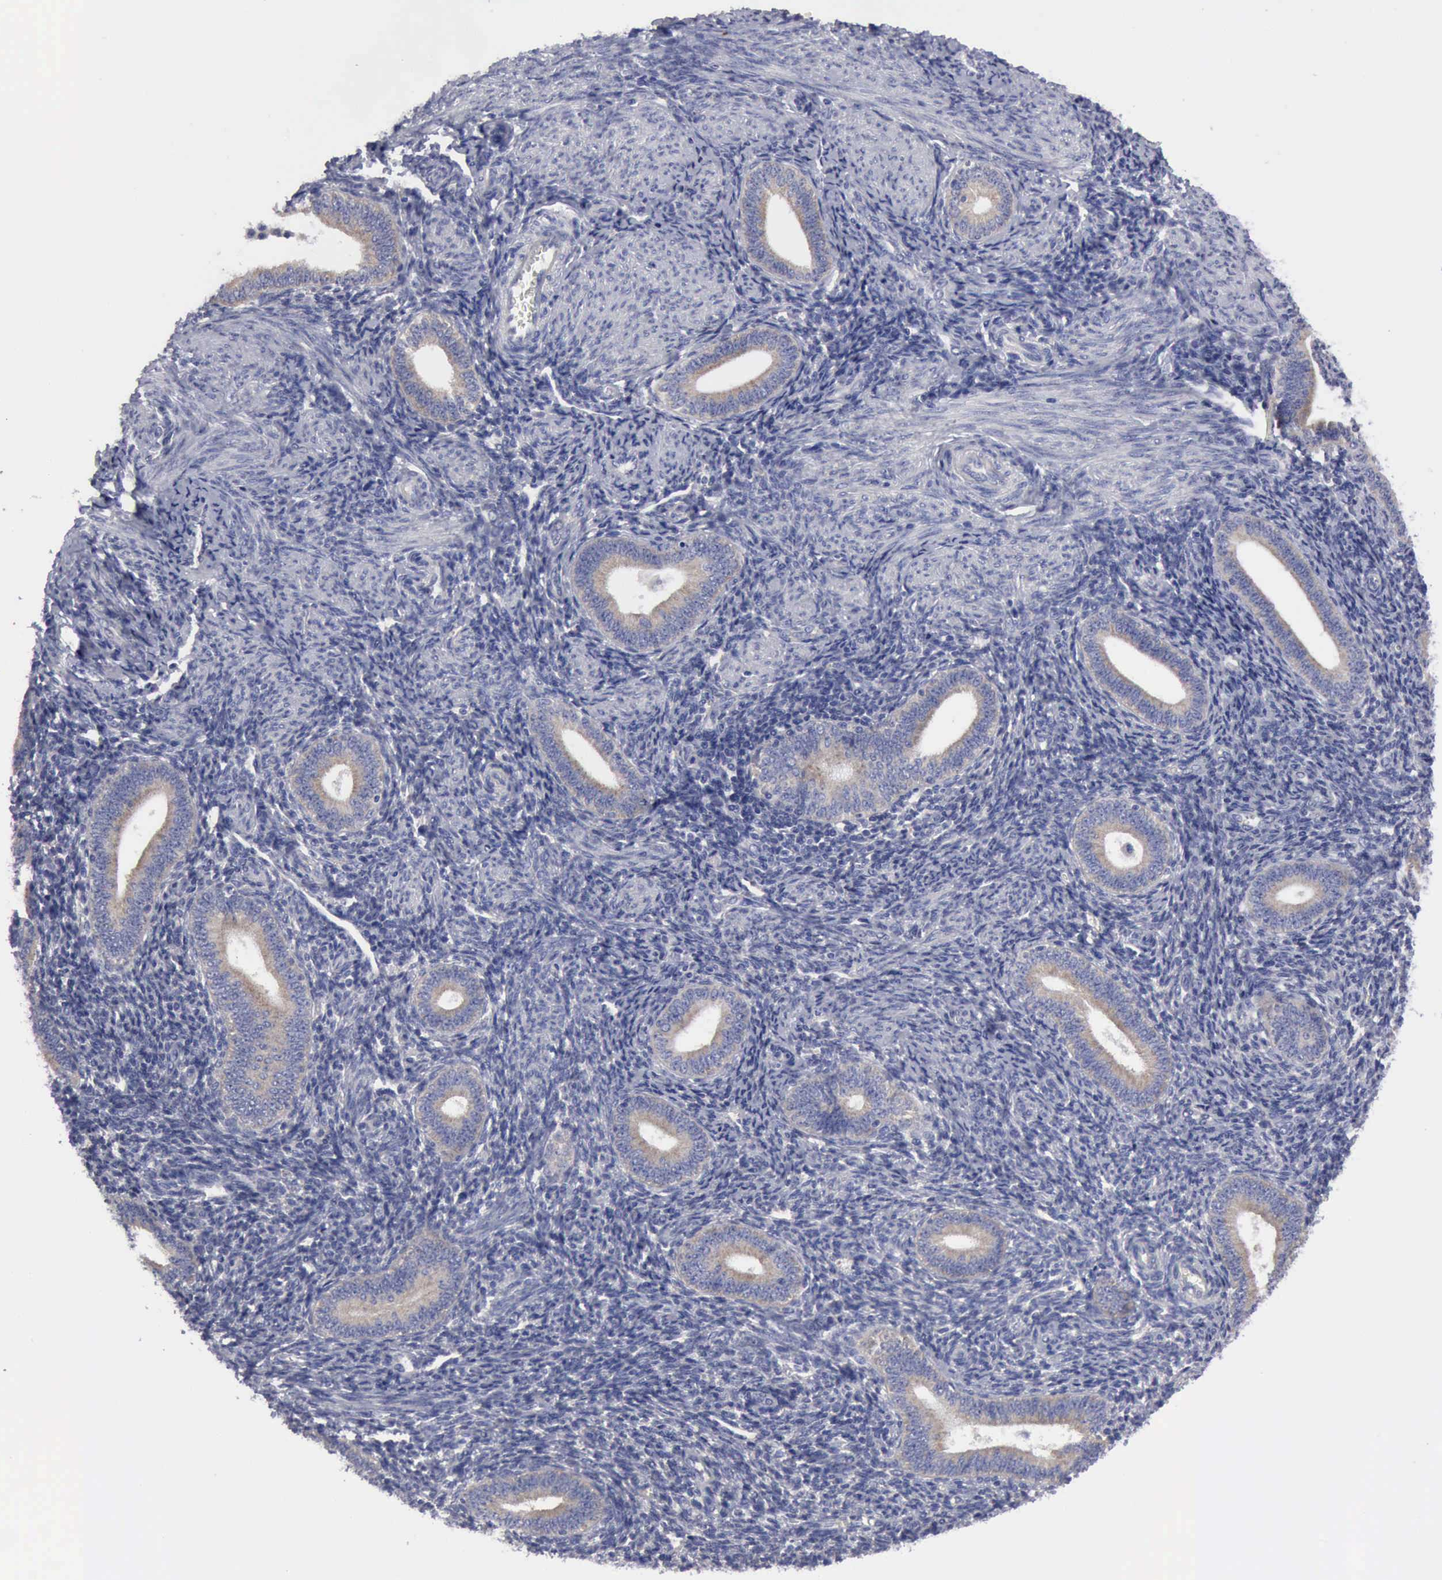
{"staining": {"intensity": "negative", "quantity": "none", "location": "none"}, "tissue": "endometrium", "cell_type": "Cells in endometrial stroma", "image_type": "normal", "snomed": [{"axis": "morphology", "description": "Normal tissue, NOS"}, {"axis": "topography", "description": "Endometrium"}], "caption": "Histopathology image shows no significant protein expression in cells in endometrial stroma of normal endometrium.", "gene": "TXLNG", "patient": {"sex": "female", "age": 35}}